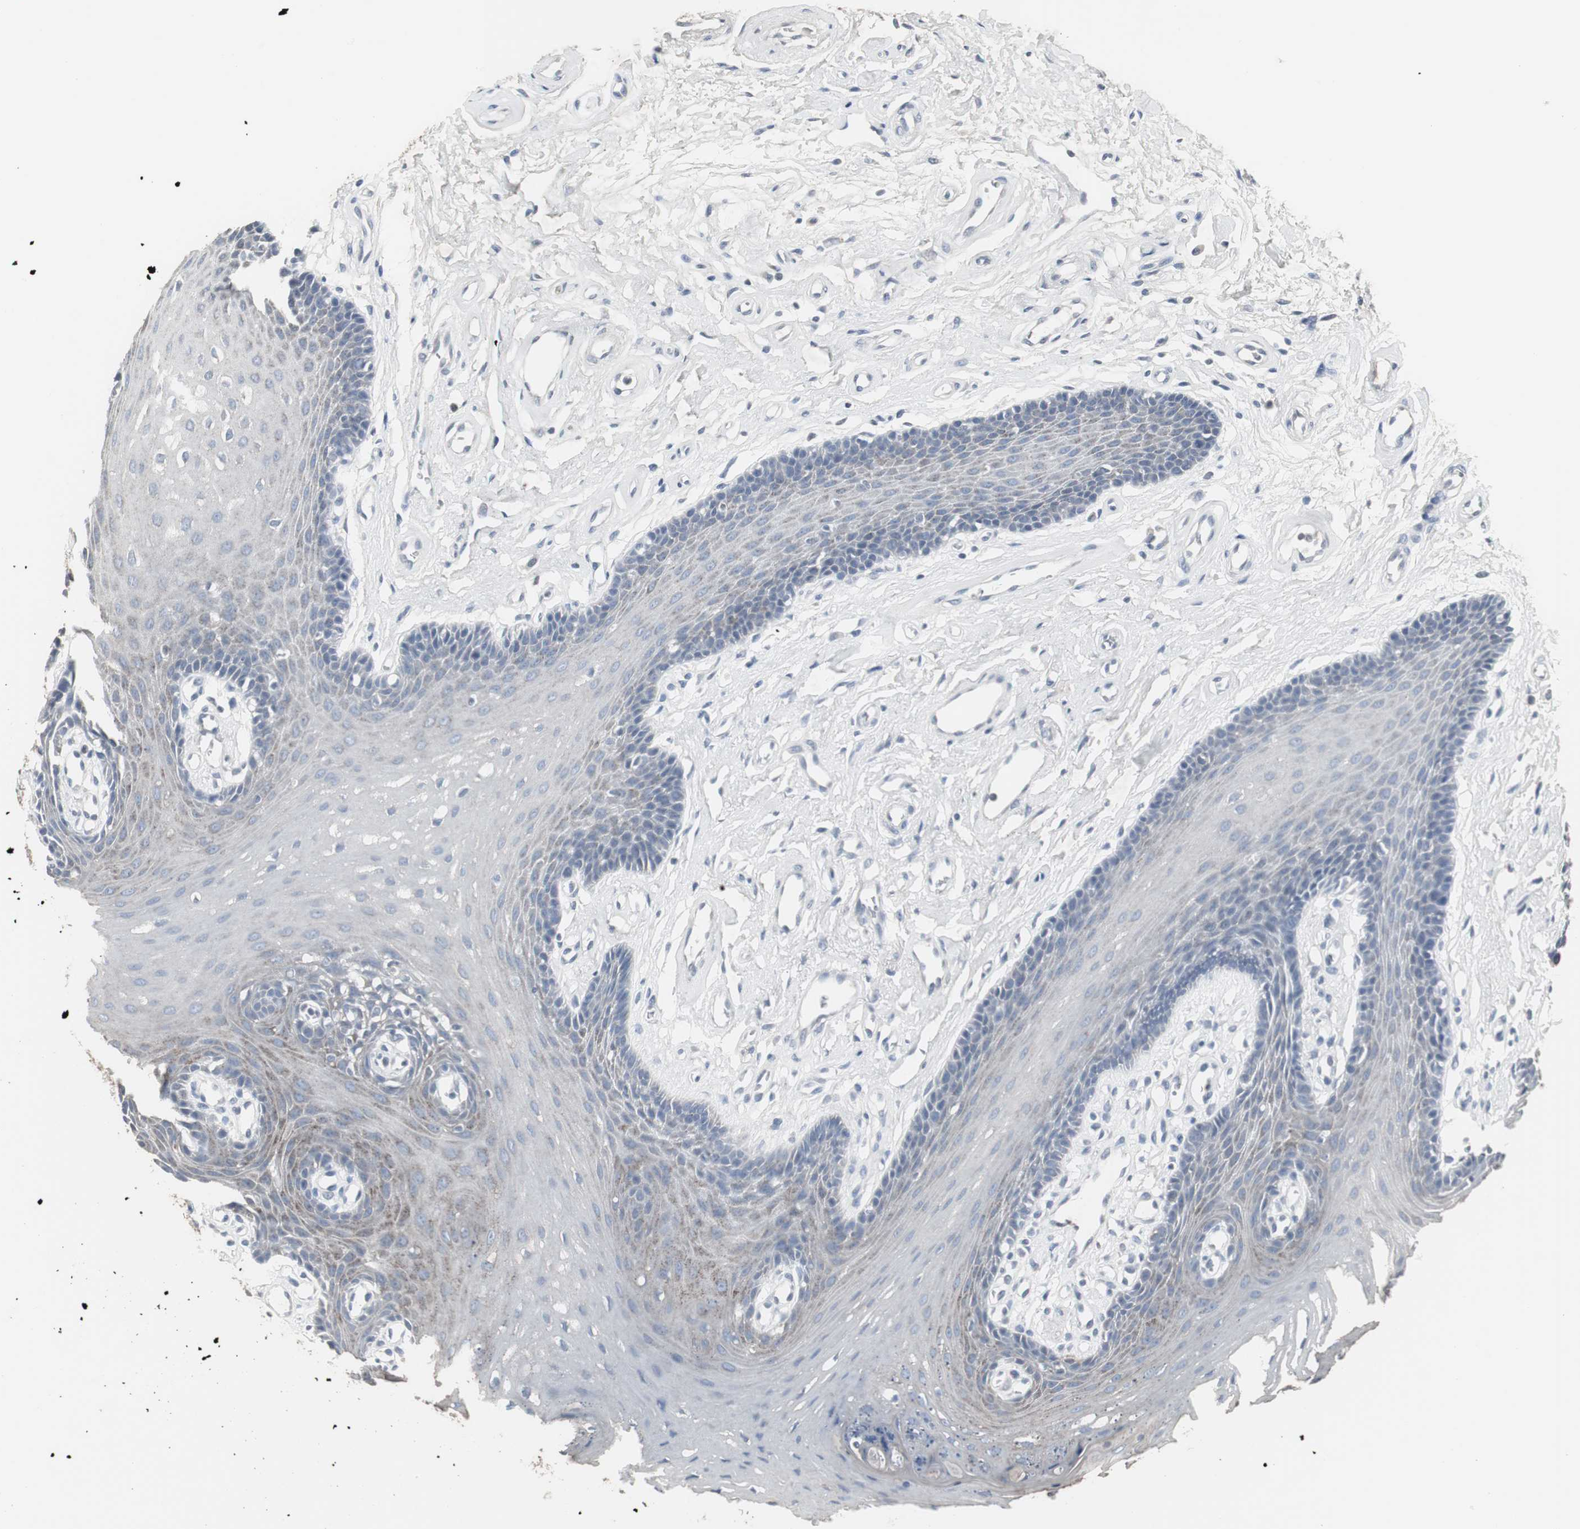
{"staining": {"intensity": "weak", "quantity": "<25%", "location": "cytoplasmic/membranous"}, "tissue": "oral mucosa", "cell_type": "Squamous epithelial cells", "image_type": "normal", "snomed": [{"axis": "morphology", "description": "Normal tissue, NOS"}, {"axis": "topography", "description": "Oral tissue"}], "caption": "Immunohistochemistry histopathology image of normal oral mucosa: human oral mucosa stained with DAB (3,3'-diaminobenzidine) demonstrates no significant protein positivity in squamous epithelial cells. (DAB (3,3'-diaminobenzidine) immunohistochemistry (IHC) visualized using brightfield microscopy, high magnification).", "gene": "ACAA1", "patient": {"sex": "male", "age": 62}}